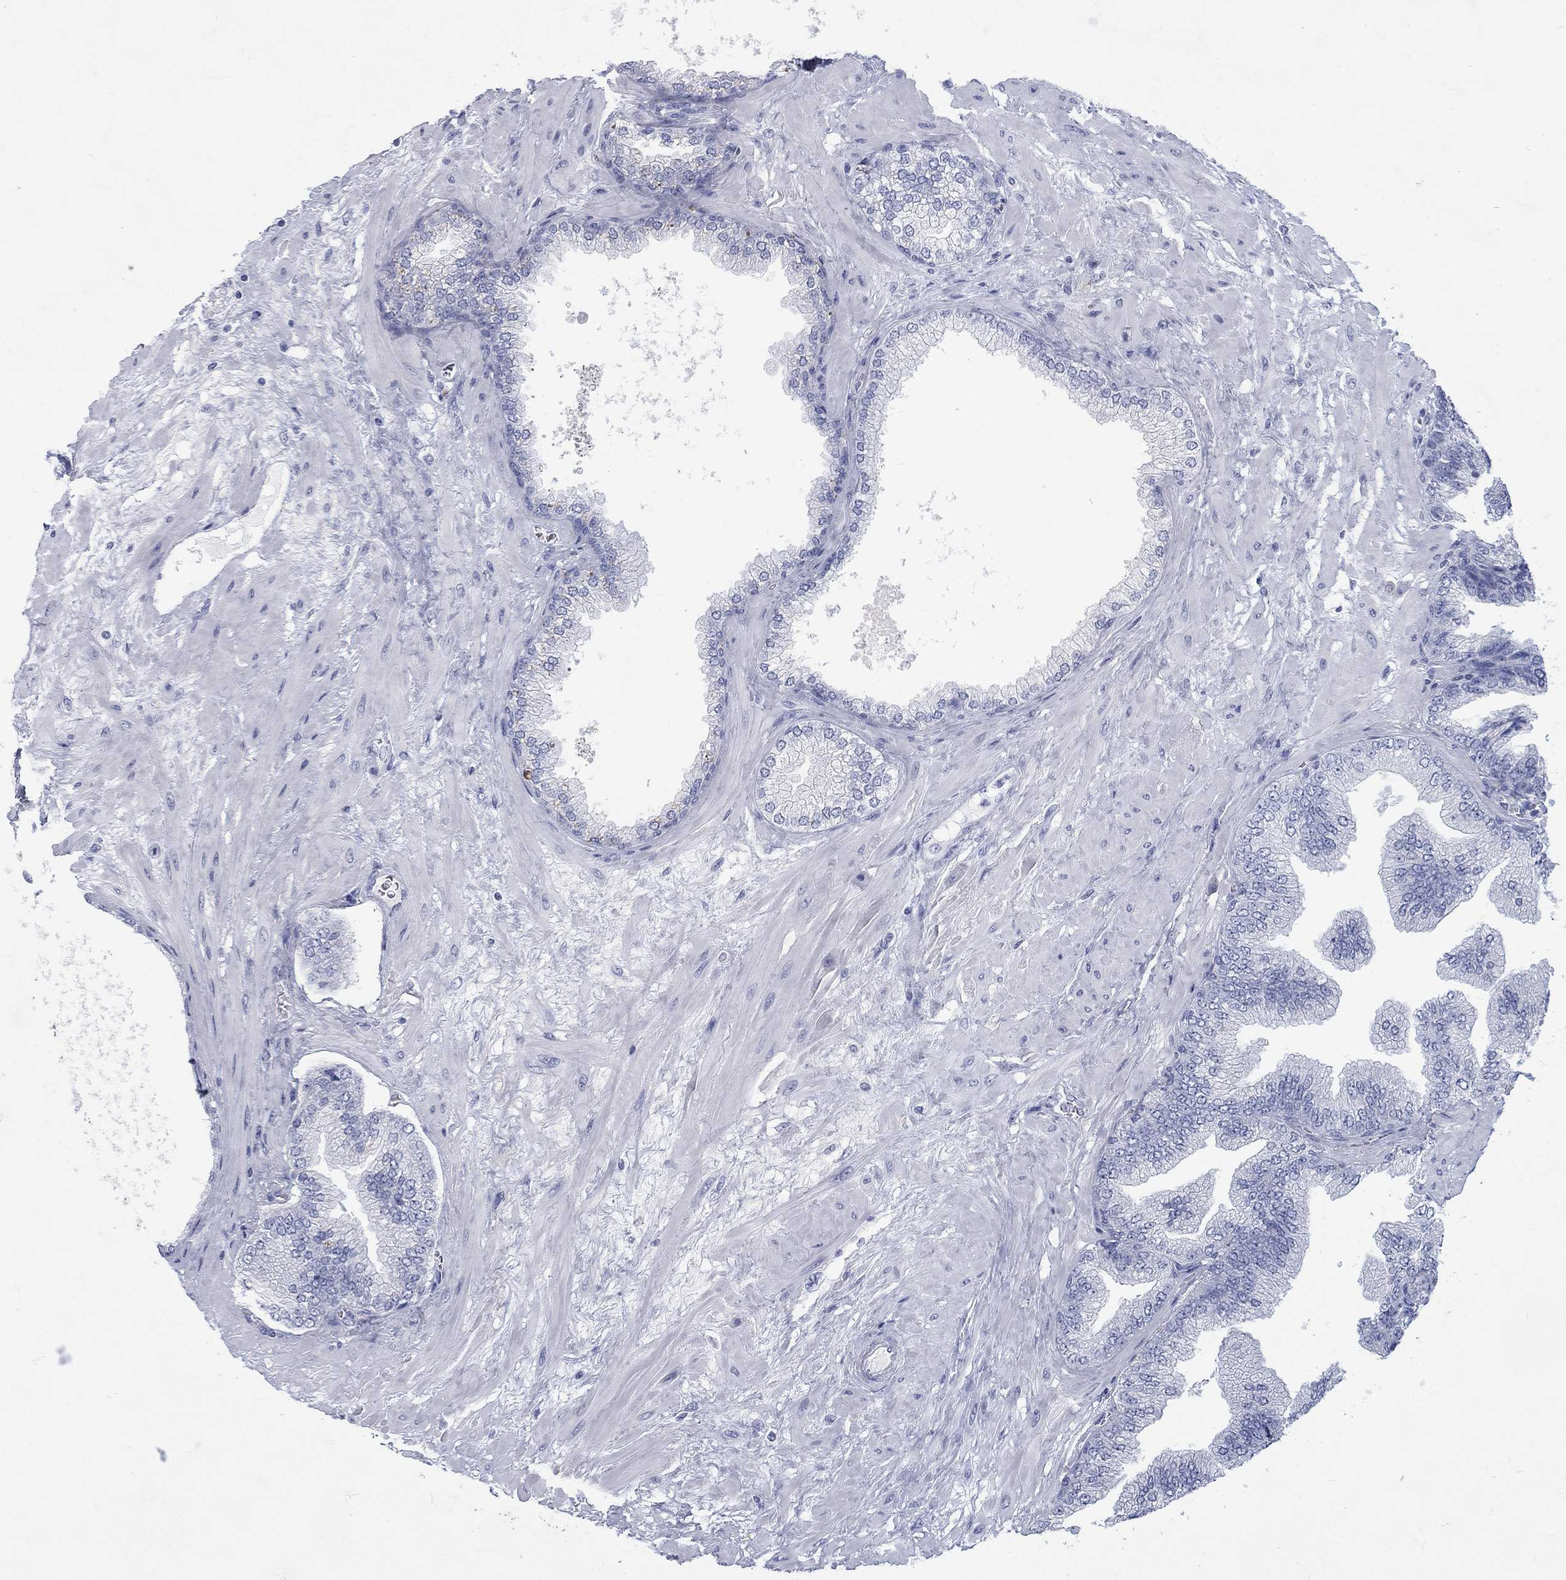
{"staining": {"intensity": "negative", "quantity": "none", "location": "none"}, "tissue": "prostate cancer", "cell_type": "Tumor cells", "image_type": "cancer", "snomed": [{"axis": "morphology", "description": "Adenocarcinoma, Low grade"}, {"axis": "topography", "description": "Prostate"}], "caption": "Immunohistochemistry micrograph of neoplastic tissue: human low-grade adenocarcinoma (prostate) stained with DAB shows no significant protein positivity in tumor cells.", "gene": "RFTN2", "patient": {"sex": "male", "age": 72}}